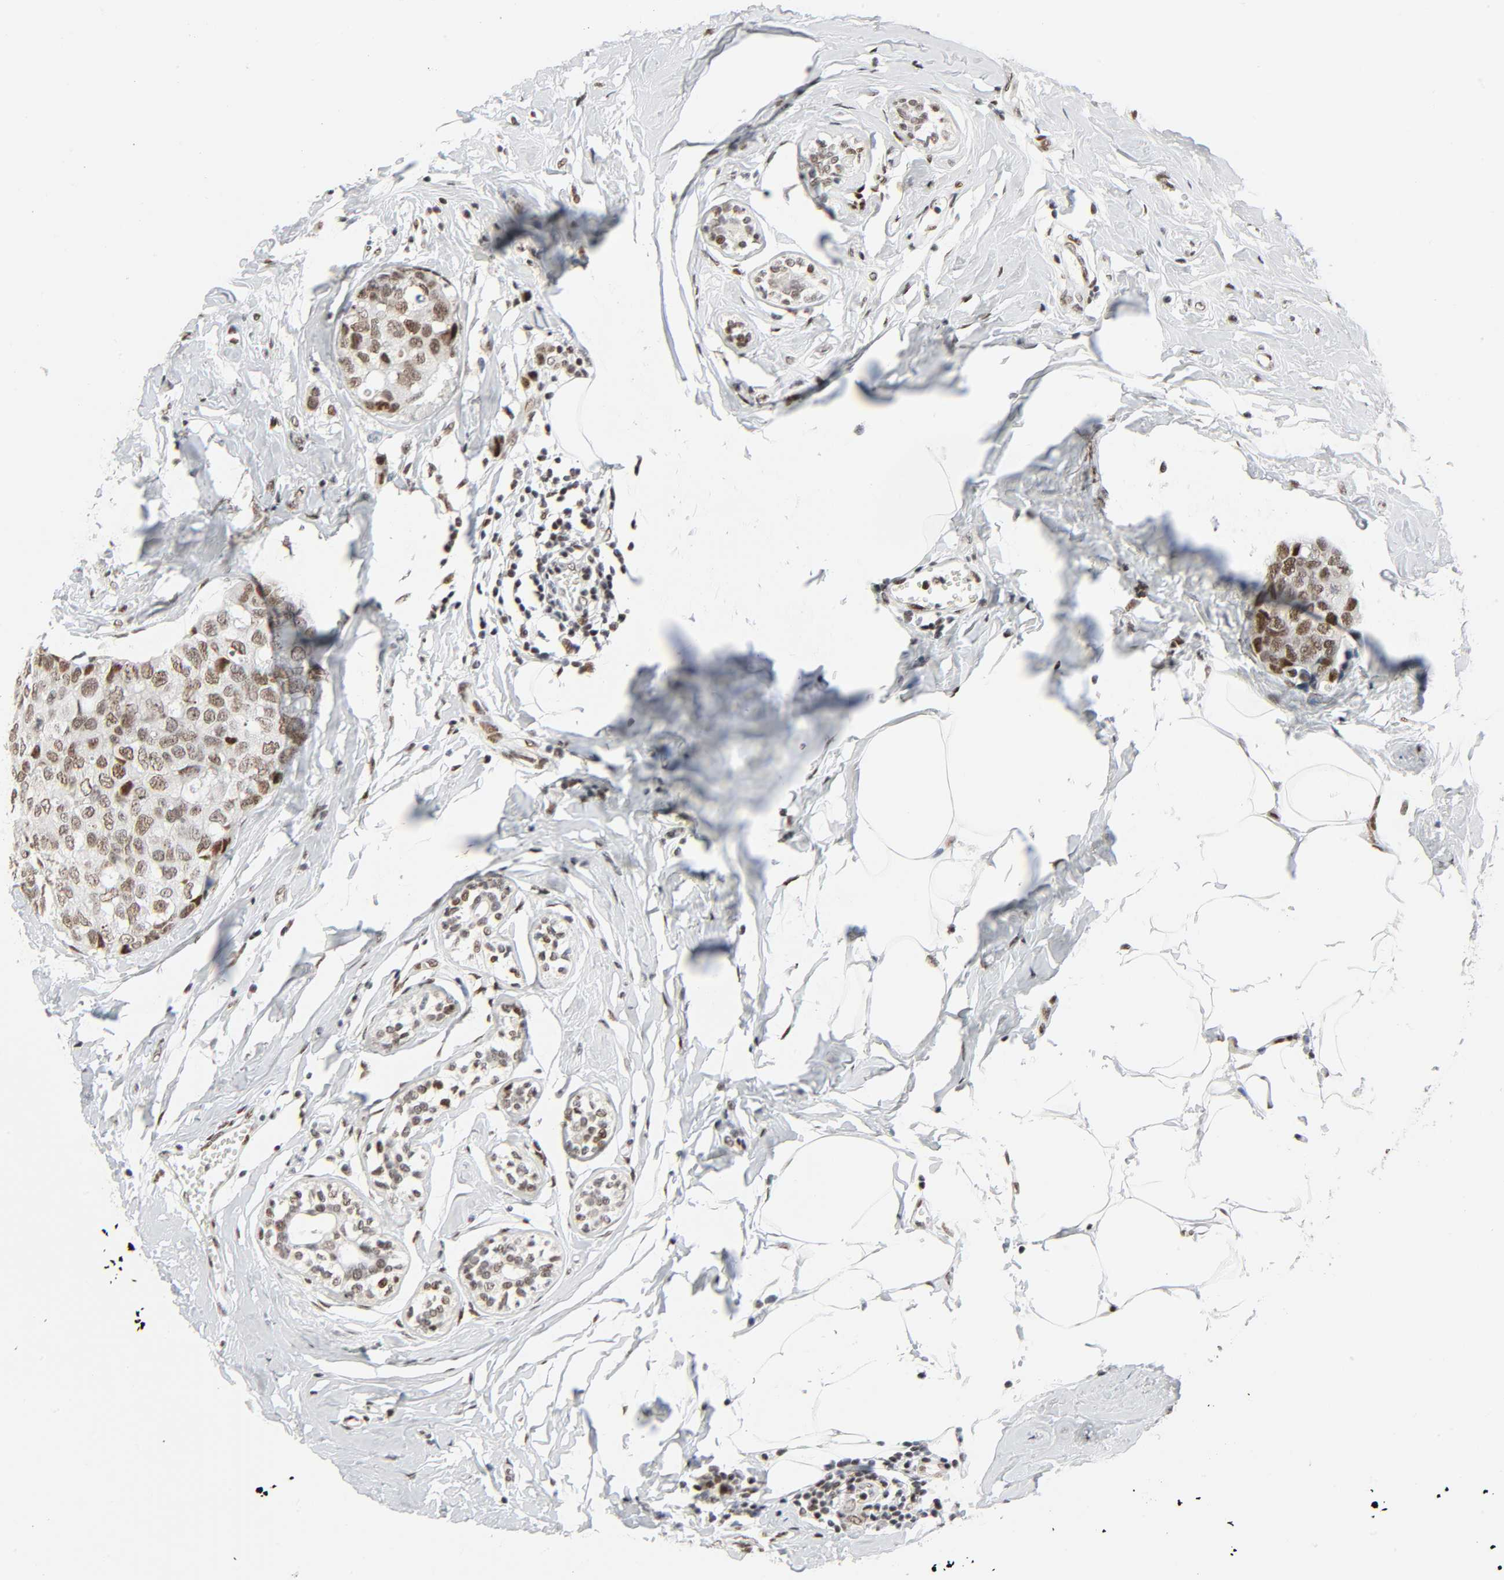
{"staining": {"intensity": "moderate", "quantity": ">75%", "location": "nuclear"}, "tissue": "breast cancer", "cell_type": "Tumor cells", "image_type": "cancer", "snomed": [{"axis": "morphology", "description": "Duct carcinoma"}, {"axis": "topography", "description": "Breast"}], "caption": "Protein expression analysis of human breast cancer (infiltrating ductal carcinoma) reveals moderate nuclear positivity in about >75% of tumor cells. The staining was performed using DAB (3,3'-diaminobenzidine), with brown indicating positive protein expression. Nuclei are stained blue with hematoxylin.", "gene": "CREBBP", "patient": {"sex": "female", "age": 54}}